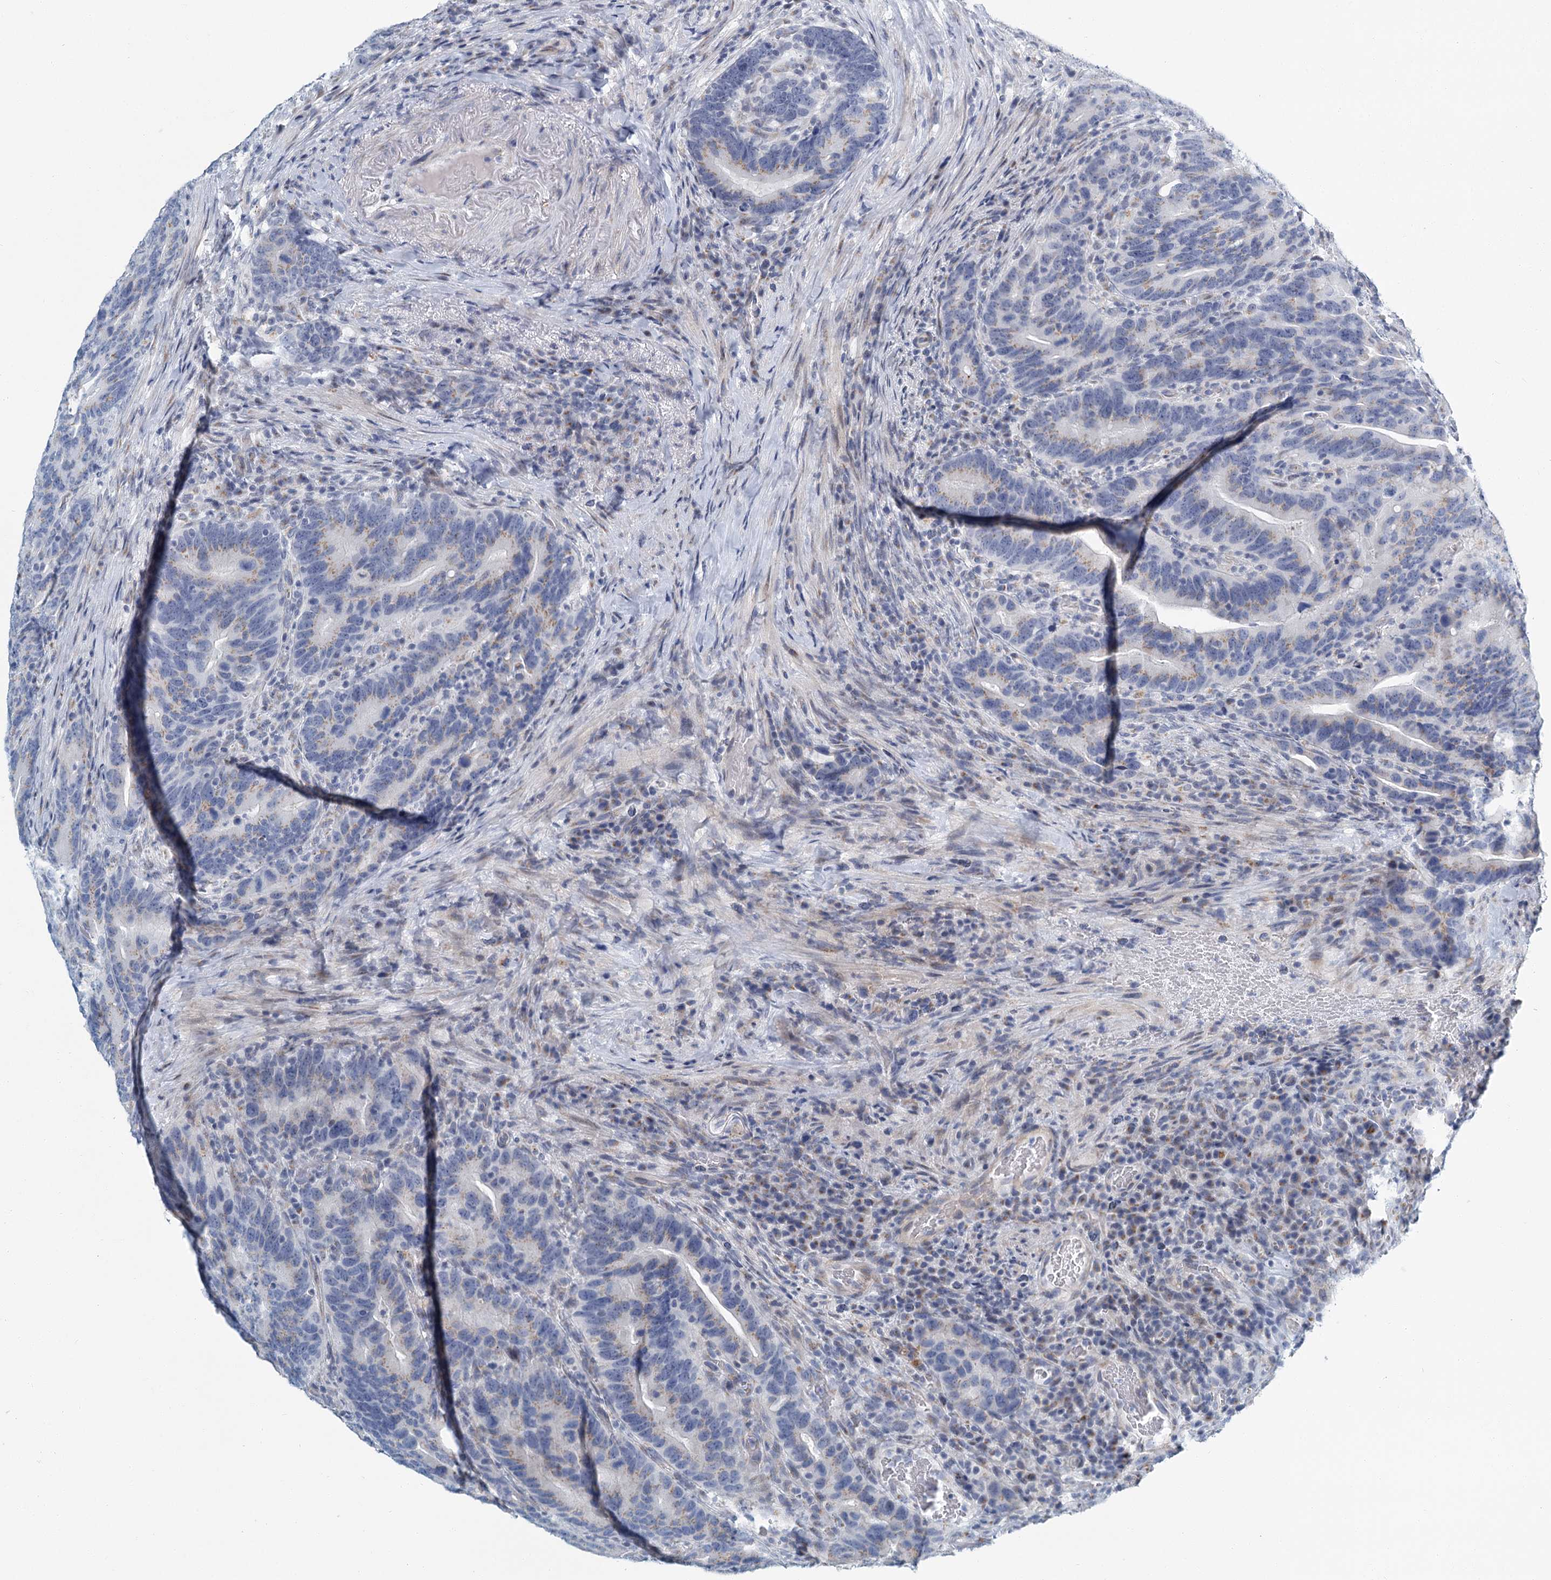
{"staining": {"intensity": "weak", "quantity": "25%-75%", "location": "cytoplasmic/membranous"}, "tissue": "colorectal cancer", "cell_type": "Tumor cells", "image_type": "cancer", "snomed": [{"axis": "morphology", "description": "Adenocarcinoma, NOS"}, {"axis": "topography", "description": "Colon"}], "caption": "Protein expression analysis of human adenocarcinoma (colorectal) reveals weak cytoplasmic/membranous staining in approximately 25%-75% of tumor cells.", "gene": "ZNF527", "patient": {"sex": "female", "age": 66}}